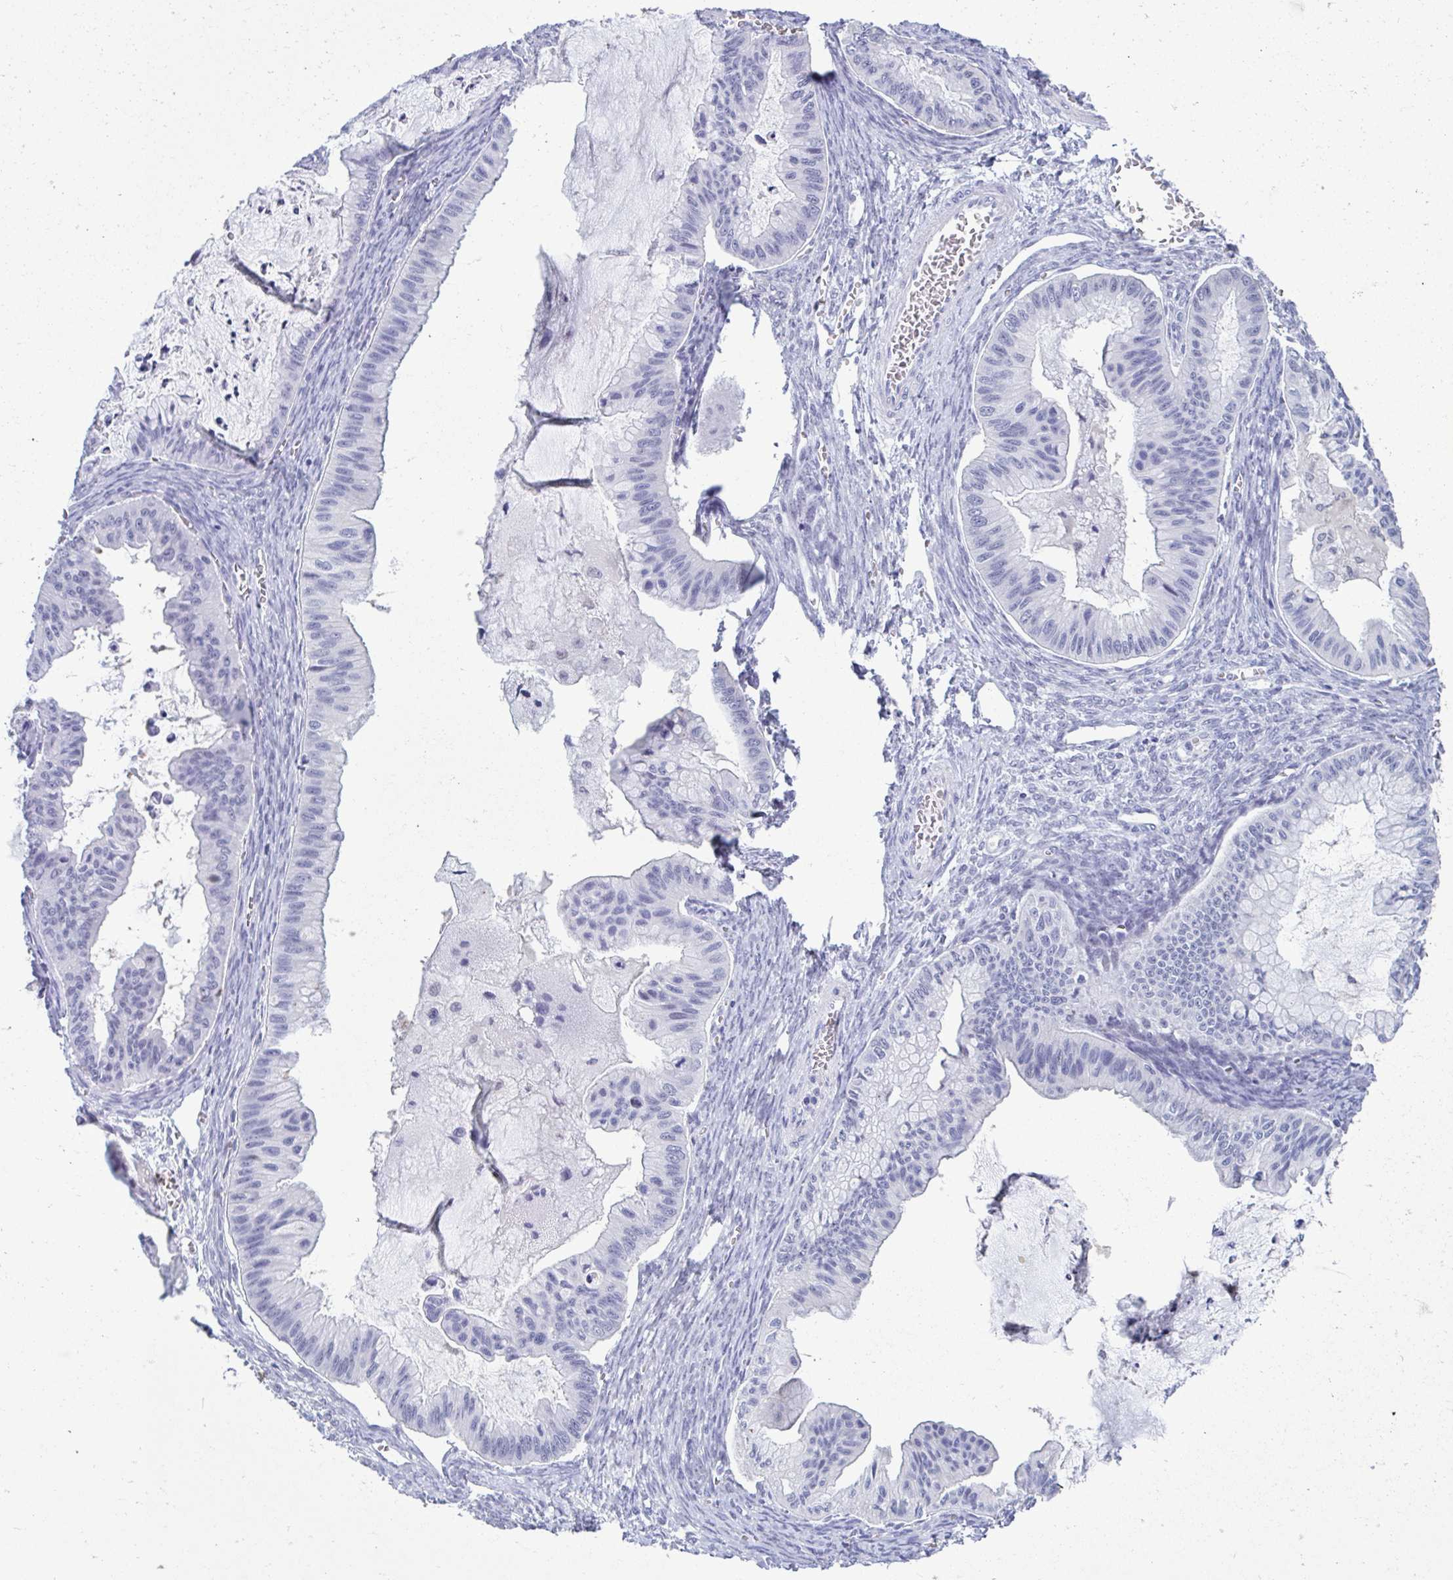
{"staining": {"intensity": "negative", "quantity": "none", "location": "none"}, "tissue": "ovarian cancer", "cell_type": "Tumor cells", "image_type": "cancer", "snomed": [{"axis": "morphology", "description": "Cystadenocarcinoma, mucinous, NOS"}, {"axis": "topography", "description": "Ovary"}], "caption": "Immunohistochemistry histopathology image of human ovarian cancer stained for a protein (brown), which demonstrates no positivity in tumor cells.", "gene": "PERM1", "patient": {"sex": "female", "age": 72}}